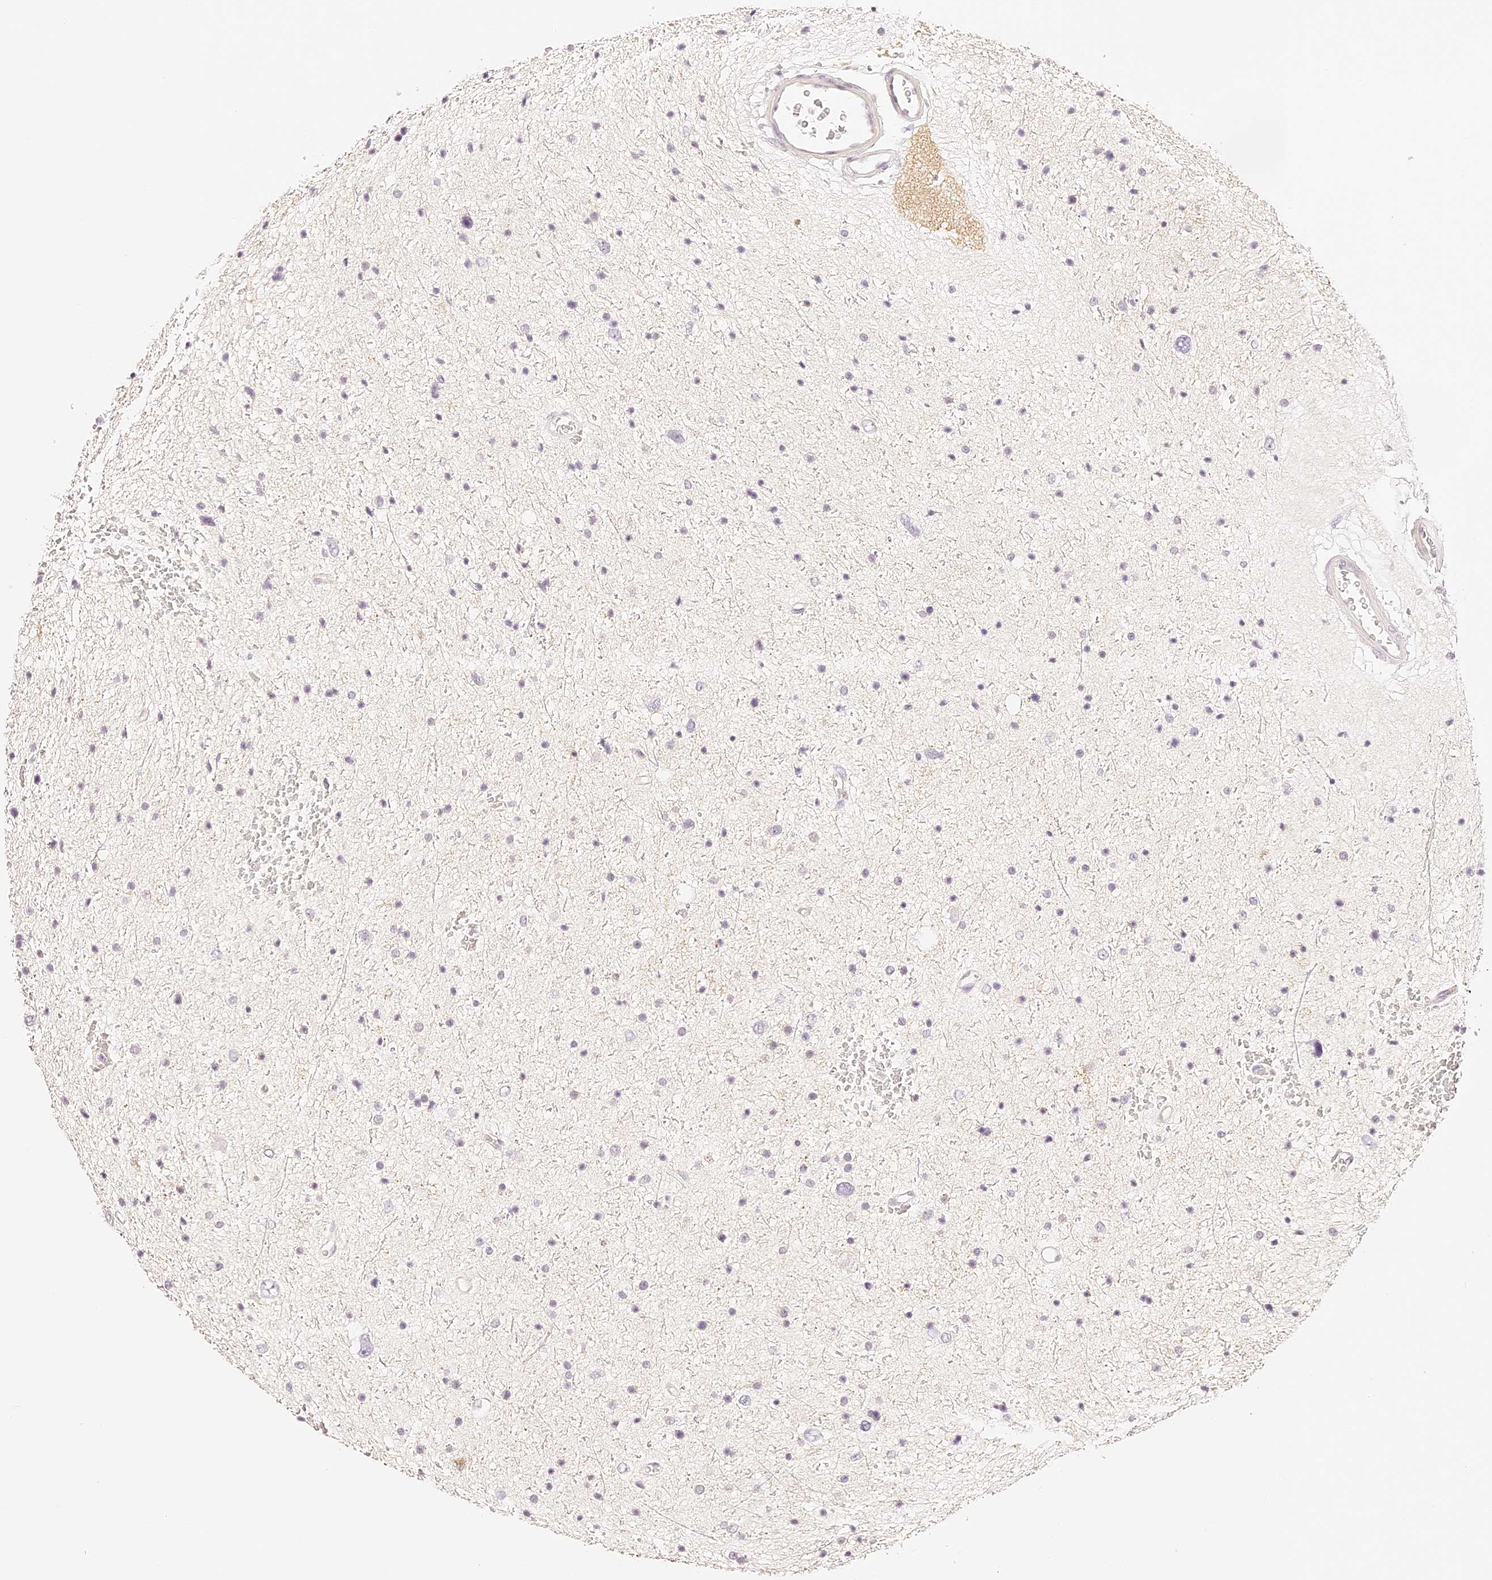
{"staining": {"intensity": "negative", "quantity": "none", "location": "none"}, "tissue": "glioma", "cell_type": "Tumor cells", "image_type": "cancer", "snomed": [{"axis": "morphology", "description": "Glioma, malignant, Low grade"}, {"axis": "topography", "description": "Brain"}], "caption": "Histopathology image shows no significant protein positivity in tumor cells of malignant low-grade glioma.", "gene": "TRIM45", "patient": {"sex": "female", "age": 37}}